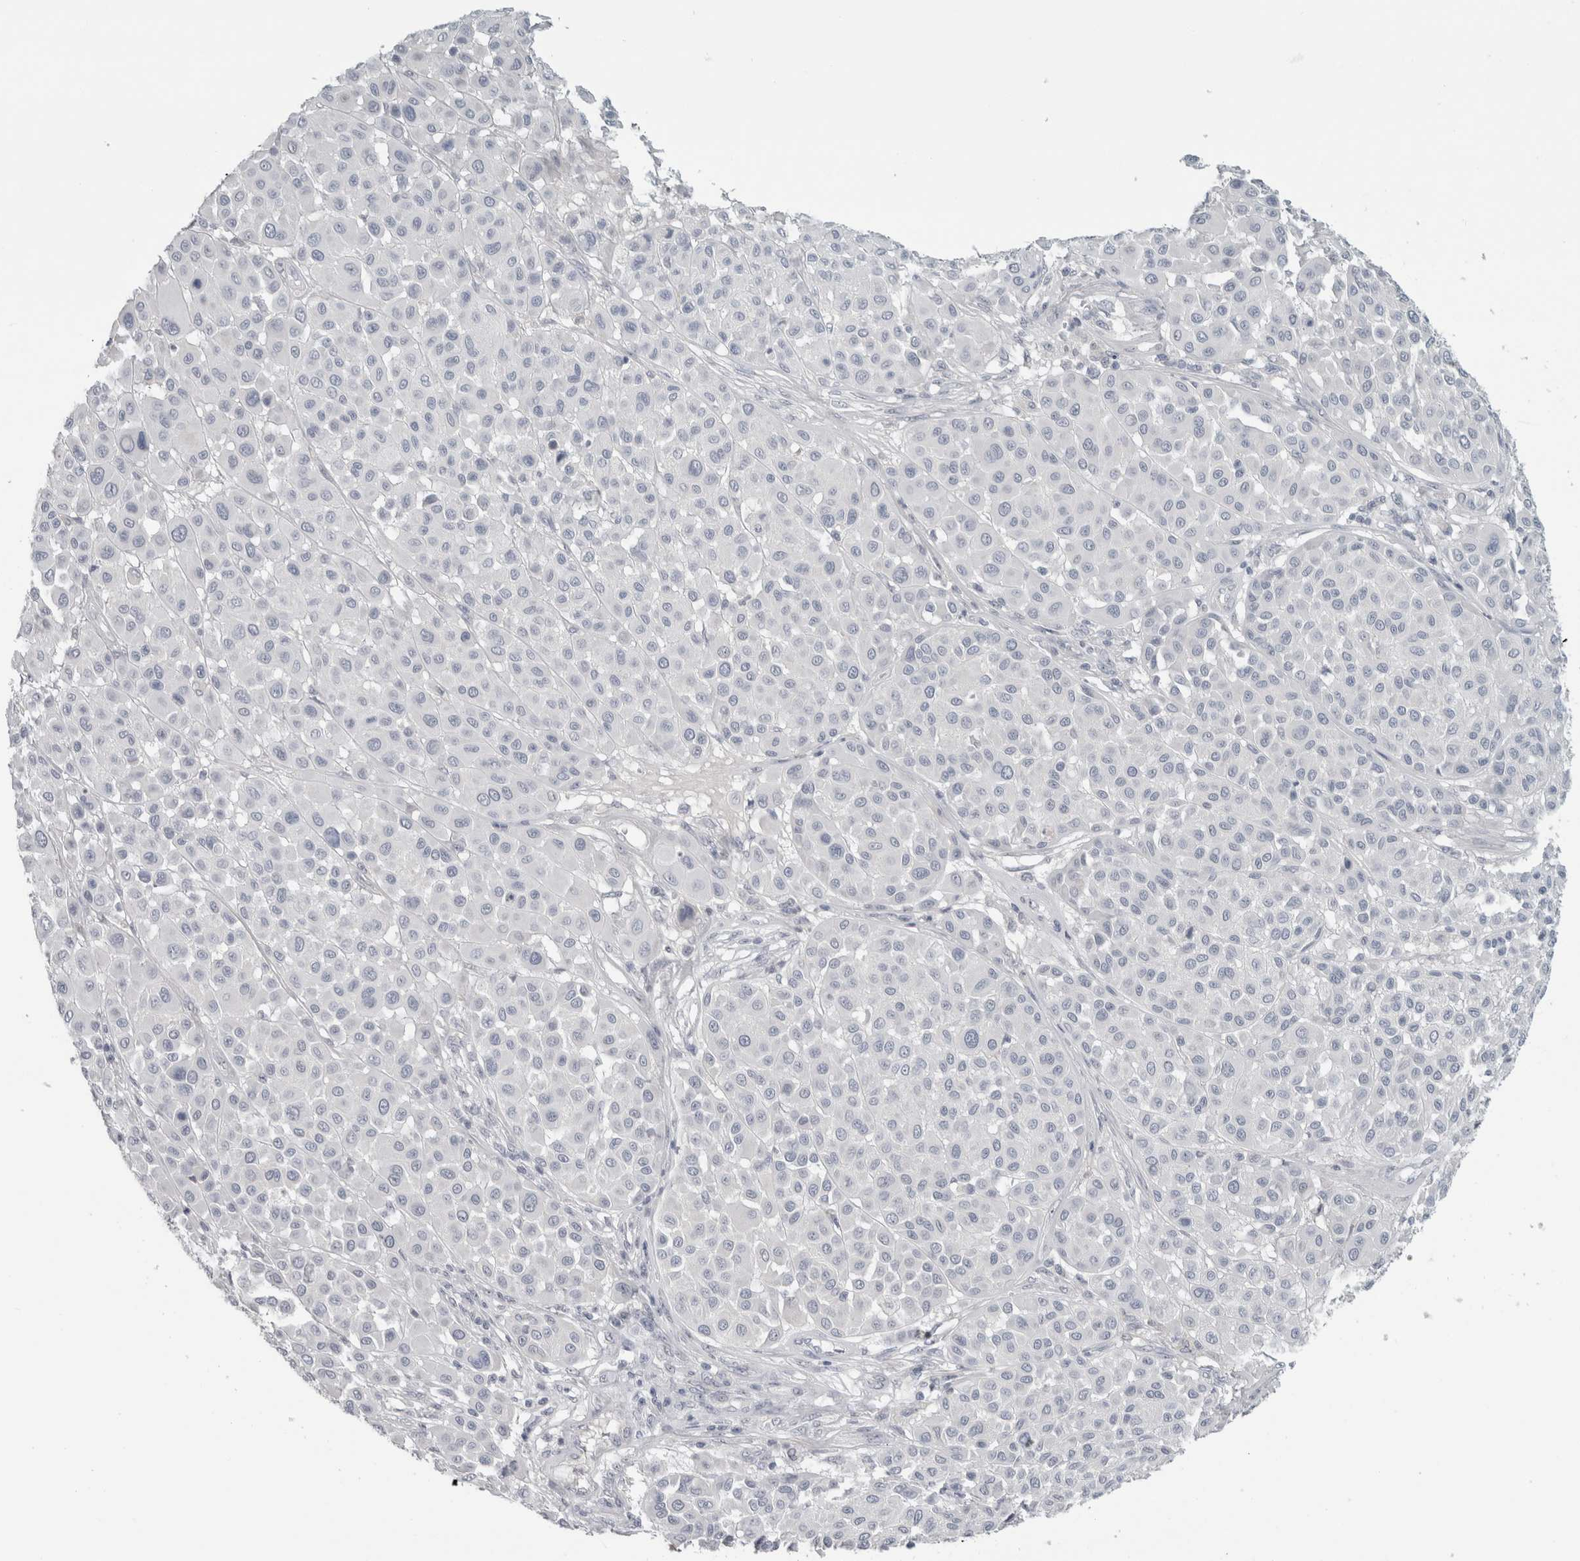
{"staining": {"intensity": "negative", "quantity": "none", "location": "none"}, "tissue": "melanoma", "cell_type": "Tumor cells", "image_type": "cancer", "snomed": [{"axis": "morphology", "description": "Malignant melanoma, Metastatic site"}, {"axis": "topography", "description": "Soft tissue"}], "caption": "Immunohistochemistry (IHC) of melanoma exhibits no positivity in tumor cells. (DAB IHC with hematoxylin counter stain).", "gene": "FMR1NB", "patient": {"sex": "male", "age": 41}}